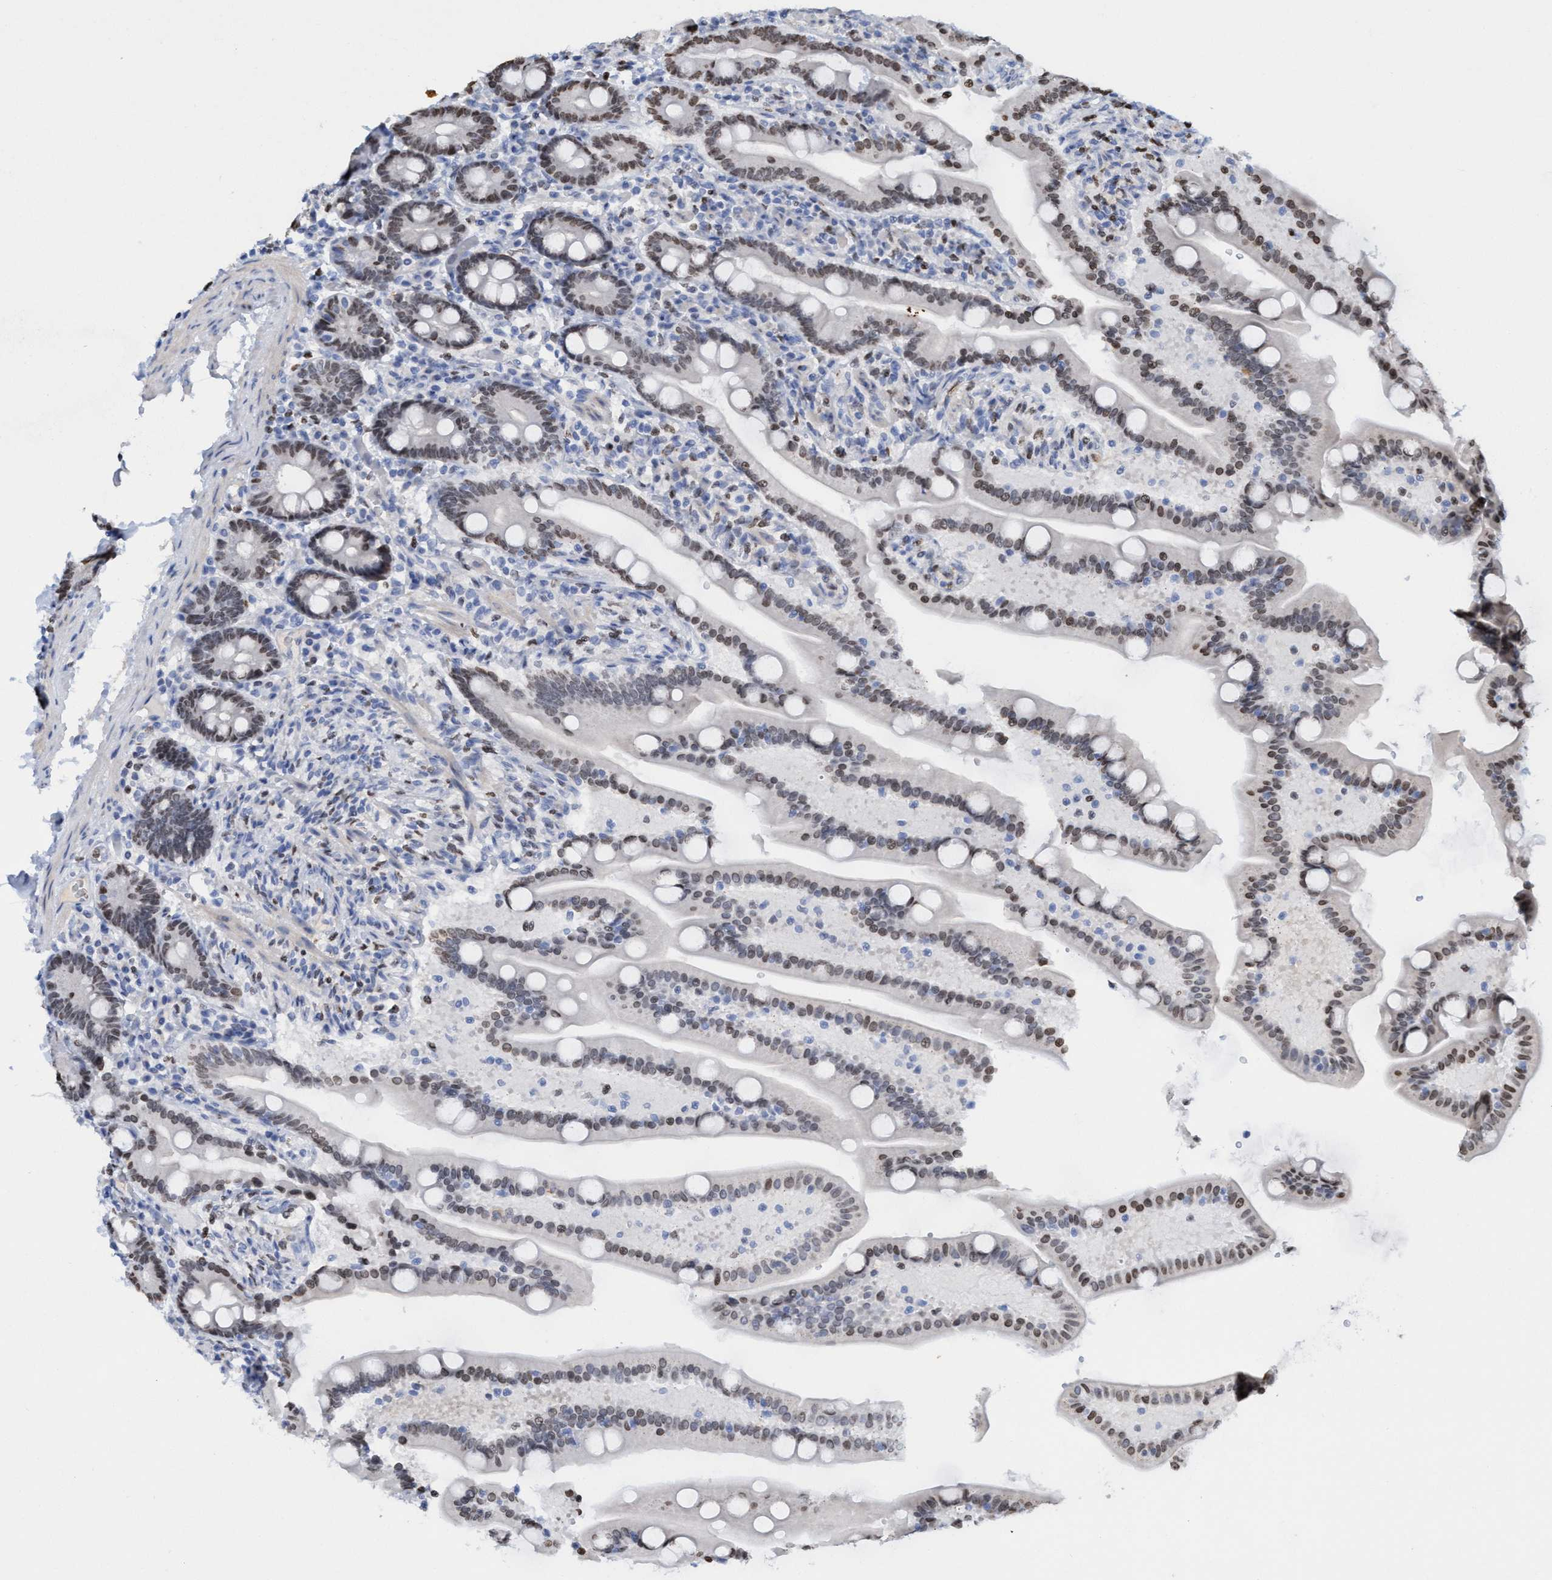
{"staining": {"intensity": "moderate", "quantity": "25%-75%", "location": "nuclear"}, "tissue": "duodenum", "cell_type": "Glandular cells", "image_type": "normal", "snomed": [{"axis": "morphology", "description": "Normal tissue, NOS"}, {"axis": "topography", "description": "Duodenum"}], "caption": "Protein staining of benign duodenum exhibits moderate nuclear expression in about 25%-75% of glandular cells. (DAB (3,3'-diaminobenzidine) = brown stain, brightfield microscopy at high magnification).", "gene": "CBX2", "patient": {"sex": "male", "age": 54}}